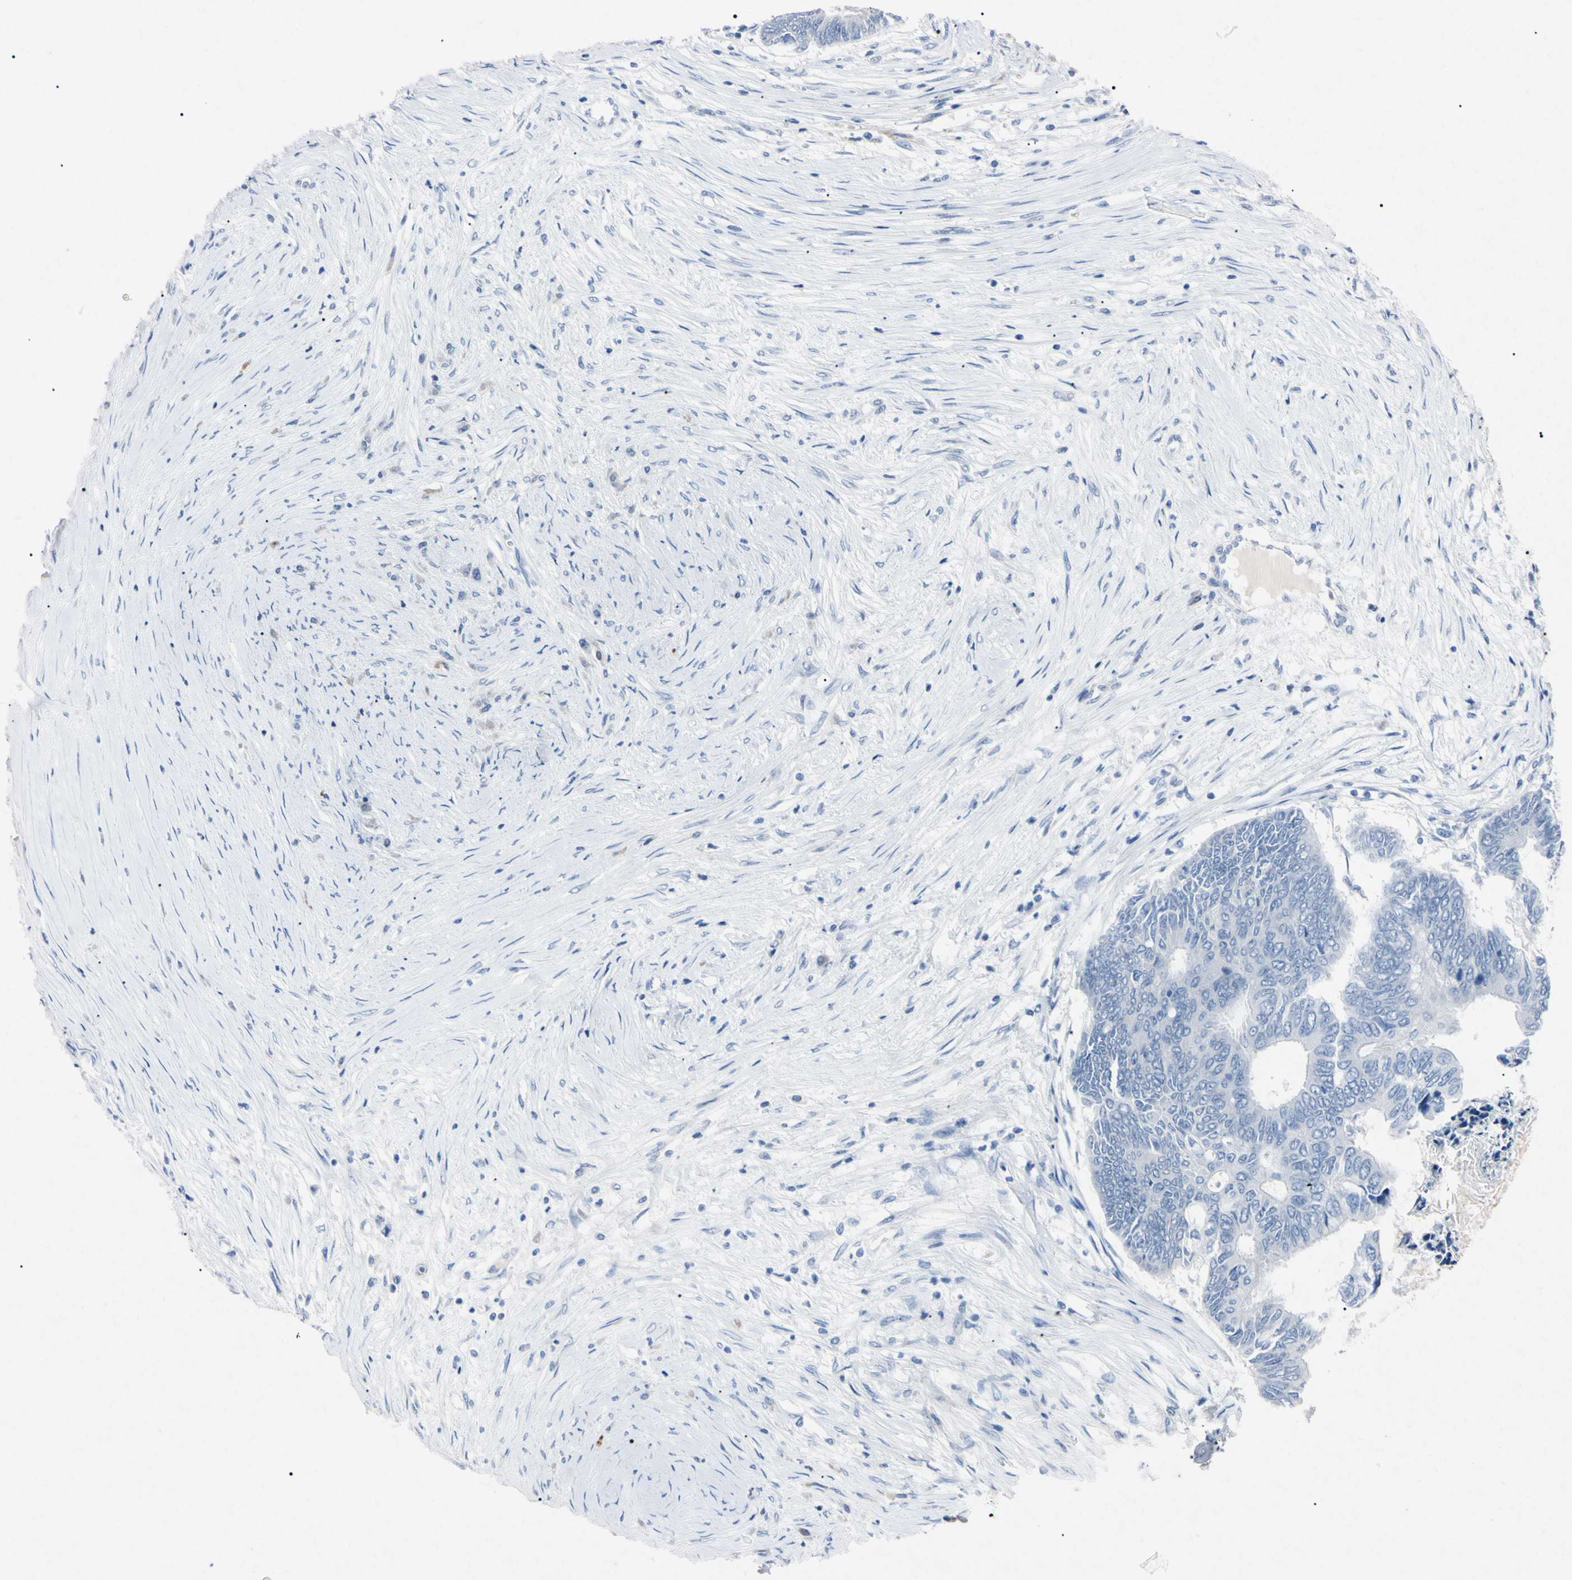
{"staining": {"intensity": "negative", "quantity": "none", "location": "none"}, "tissue": "colorectal cancer", "cell_type": "Tumor cells", "image_type": "cancer", "snomed": [{"axis": "morphology", "description": "Adenocarcinoma, NOS"}, {"axis": "topography", "description": "Rectum"}], "caption": "Immunohistochemistry micrograph of colorectal adenocarcinoma stained for a protein (brown), which reveals no expression in tumor cells. (Brightfield microscopy of DAB (3,3'-diaminobenzidine) IHC at high magnification).", "gene": "ELN", "patient": {"sex": "male", "age": 63}}